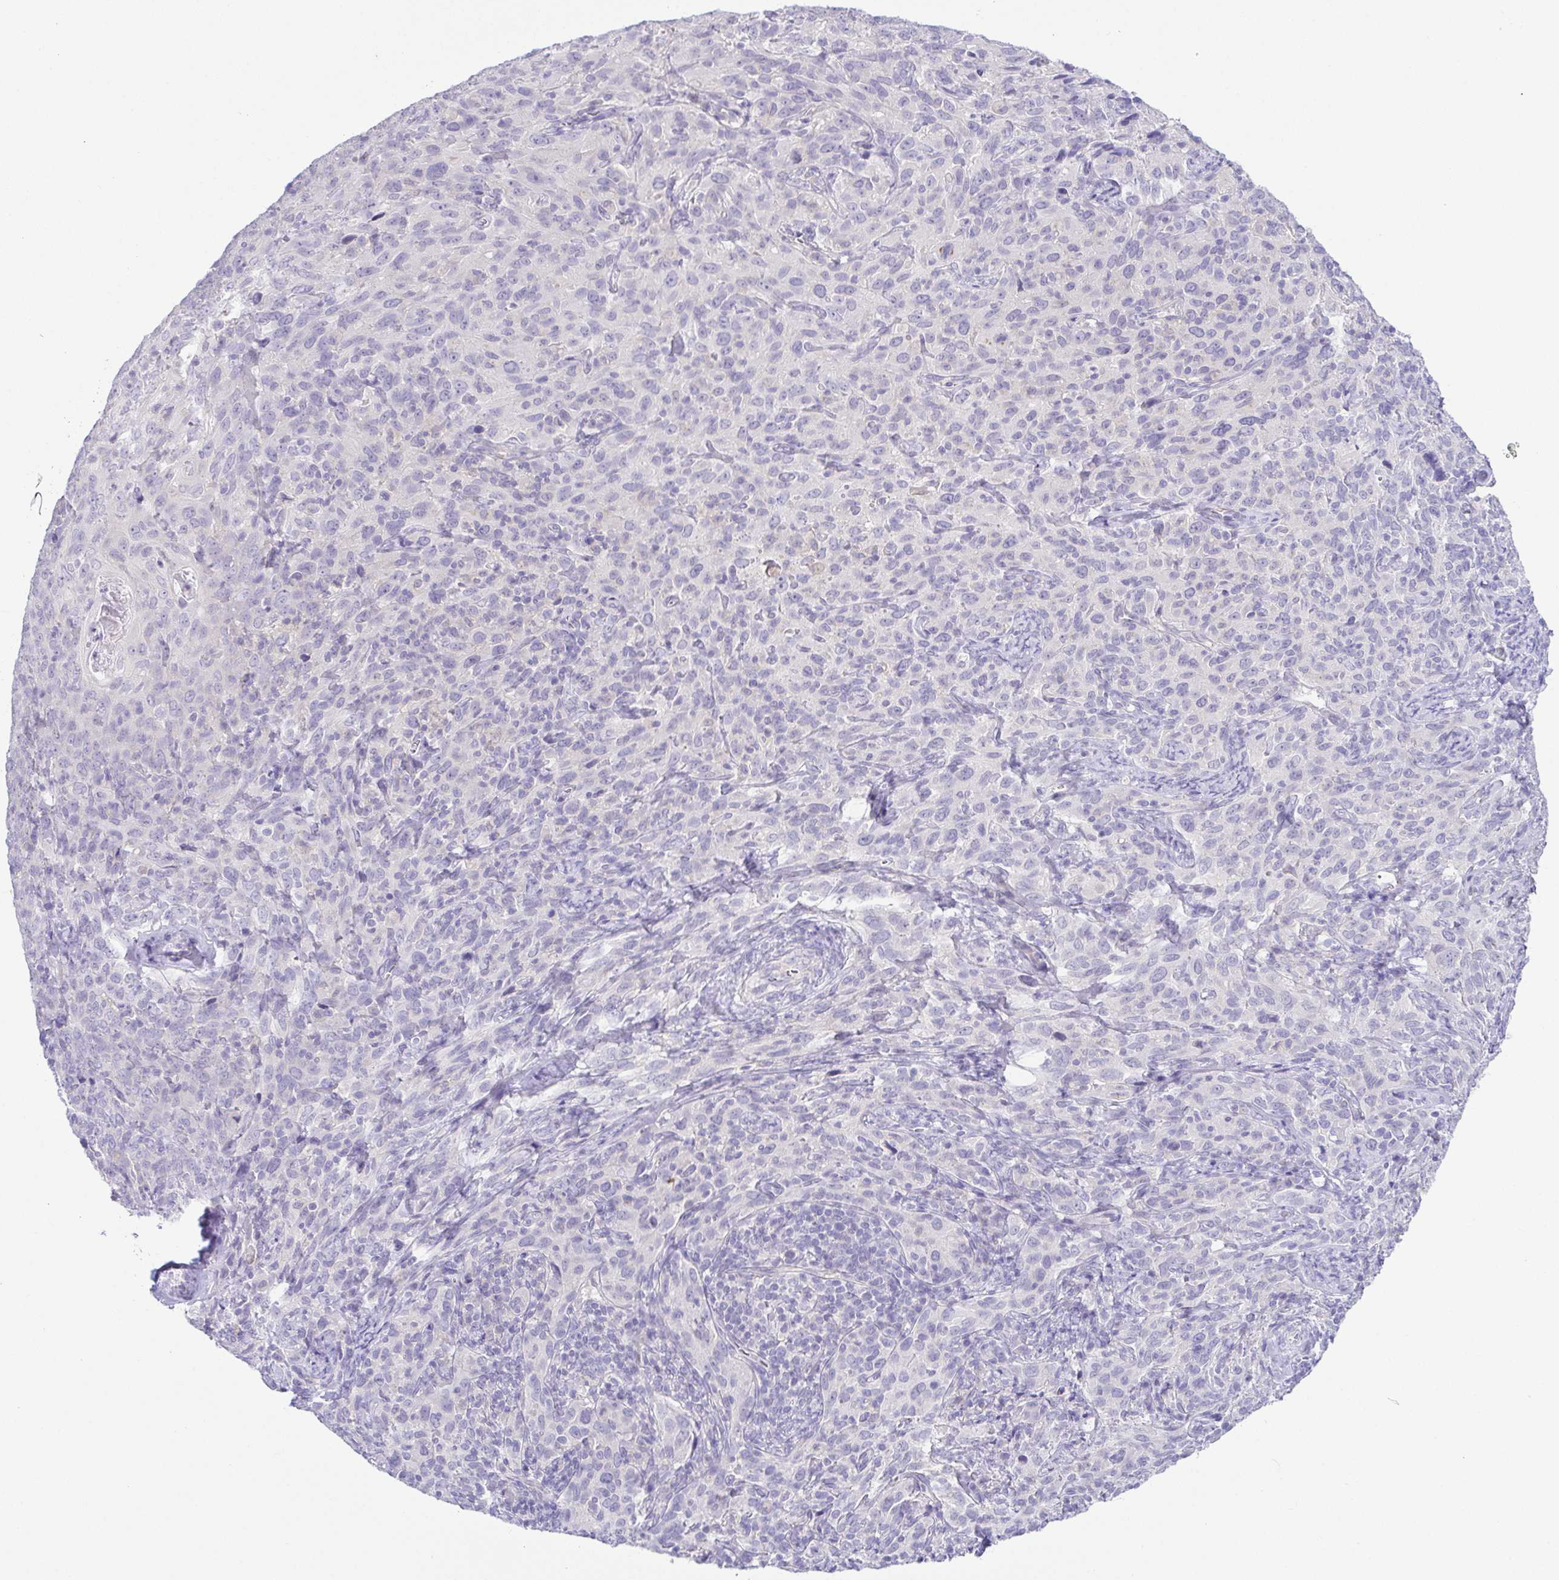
{"staining": {"intensity": "negative", "quantity": "none", "location": "none"}, "tissue": "cervical cancer", "cell_type": "Tumor cells", "image_type": "cancer", "snomed": [{"axis": "morphology", "description": "Squamous cell carcinoma, NOS"}, {"axis": "topography", "description": "Cervix"}], "caption": "This is a image of immunohistochemistry staining of cervical cancer, which shows no positivity in tumor cells.", "gene": "KRTDAP", "patient": {"sex": "female", "age": 51}}